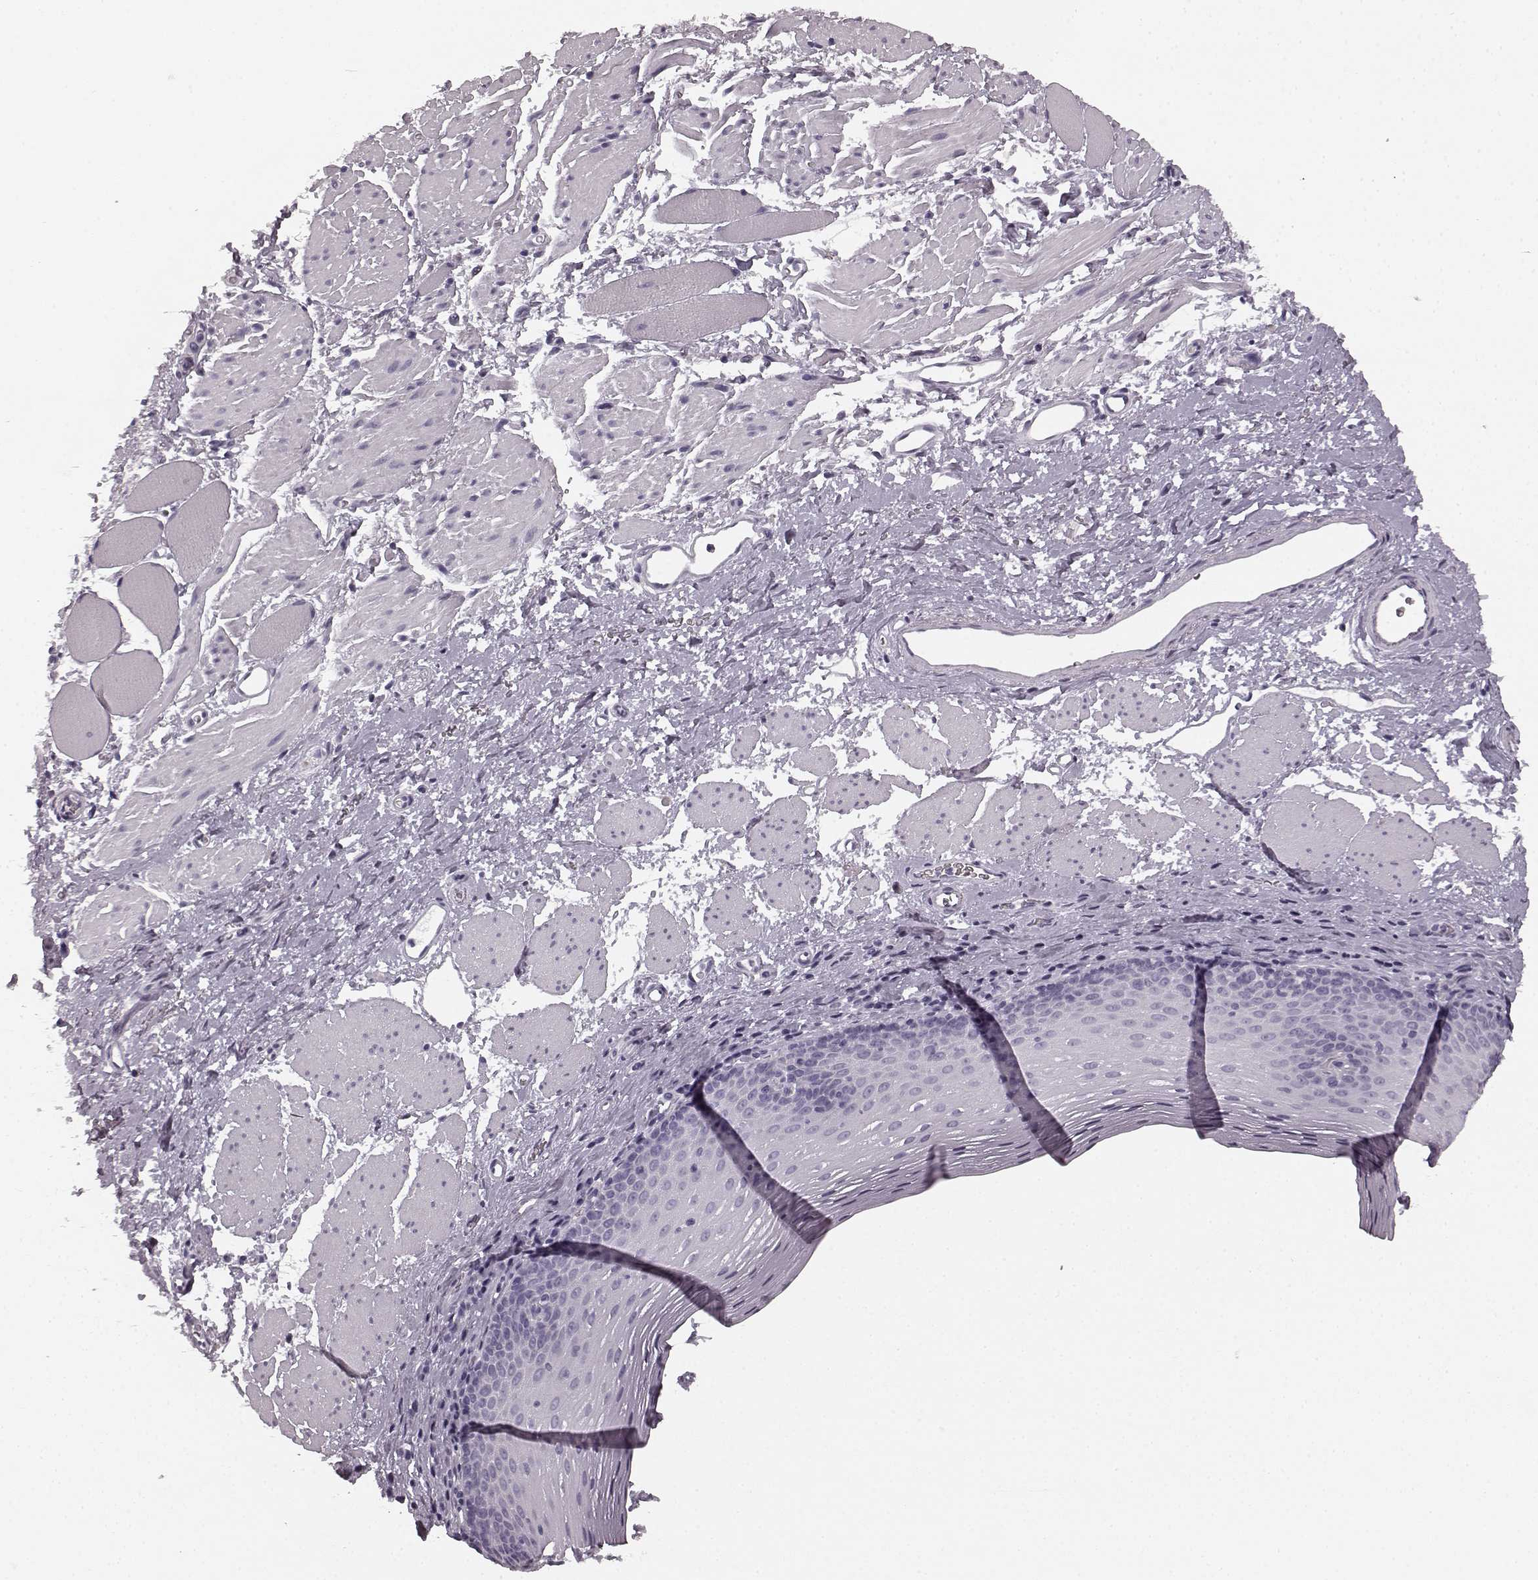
{"staining": {"intensity": "negative", "quantity": "none", "location": "none"}, "tissue": "esophagus", "cell_type": "Squamous epithelial cells", "image_type": "normal", "snomed": [{"axis": "morphology", "description": "Normal tissue, NOS"}, {"axis": "topography", "description": "Esophagus"}], "caption": "The IHC histopathology image has no significant staining in squamous epithelial cells of esophagus.", "gene": "TMPRSS15", "patient": {"sex": "female", "age": 68}}